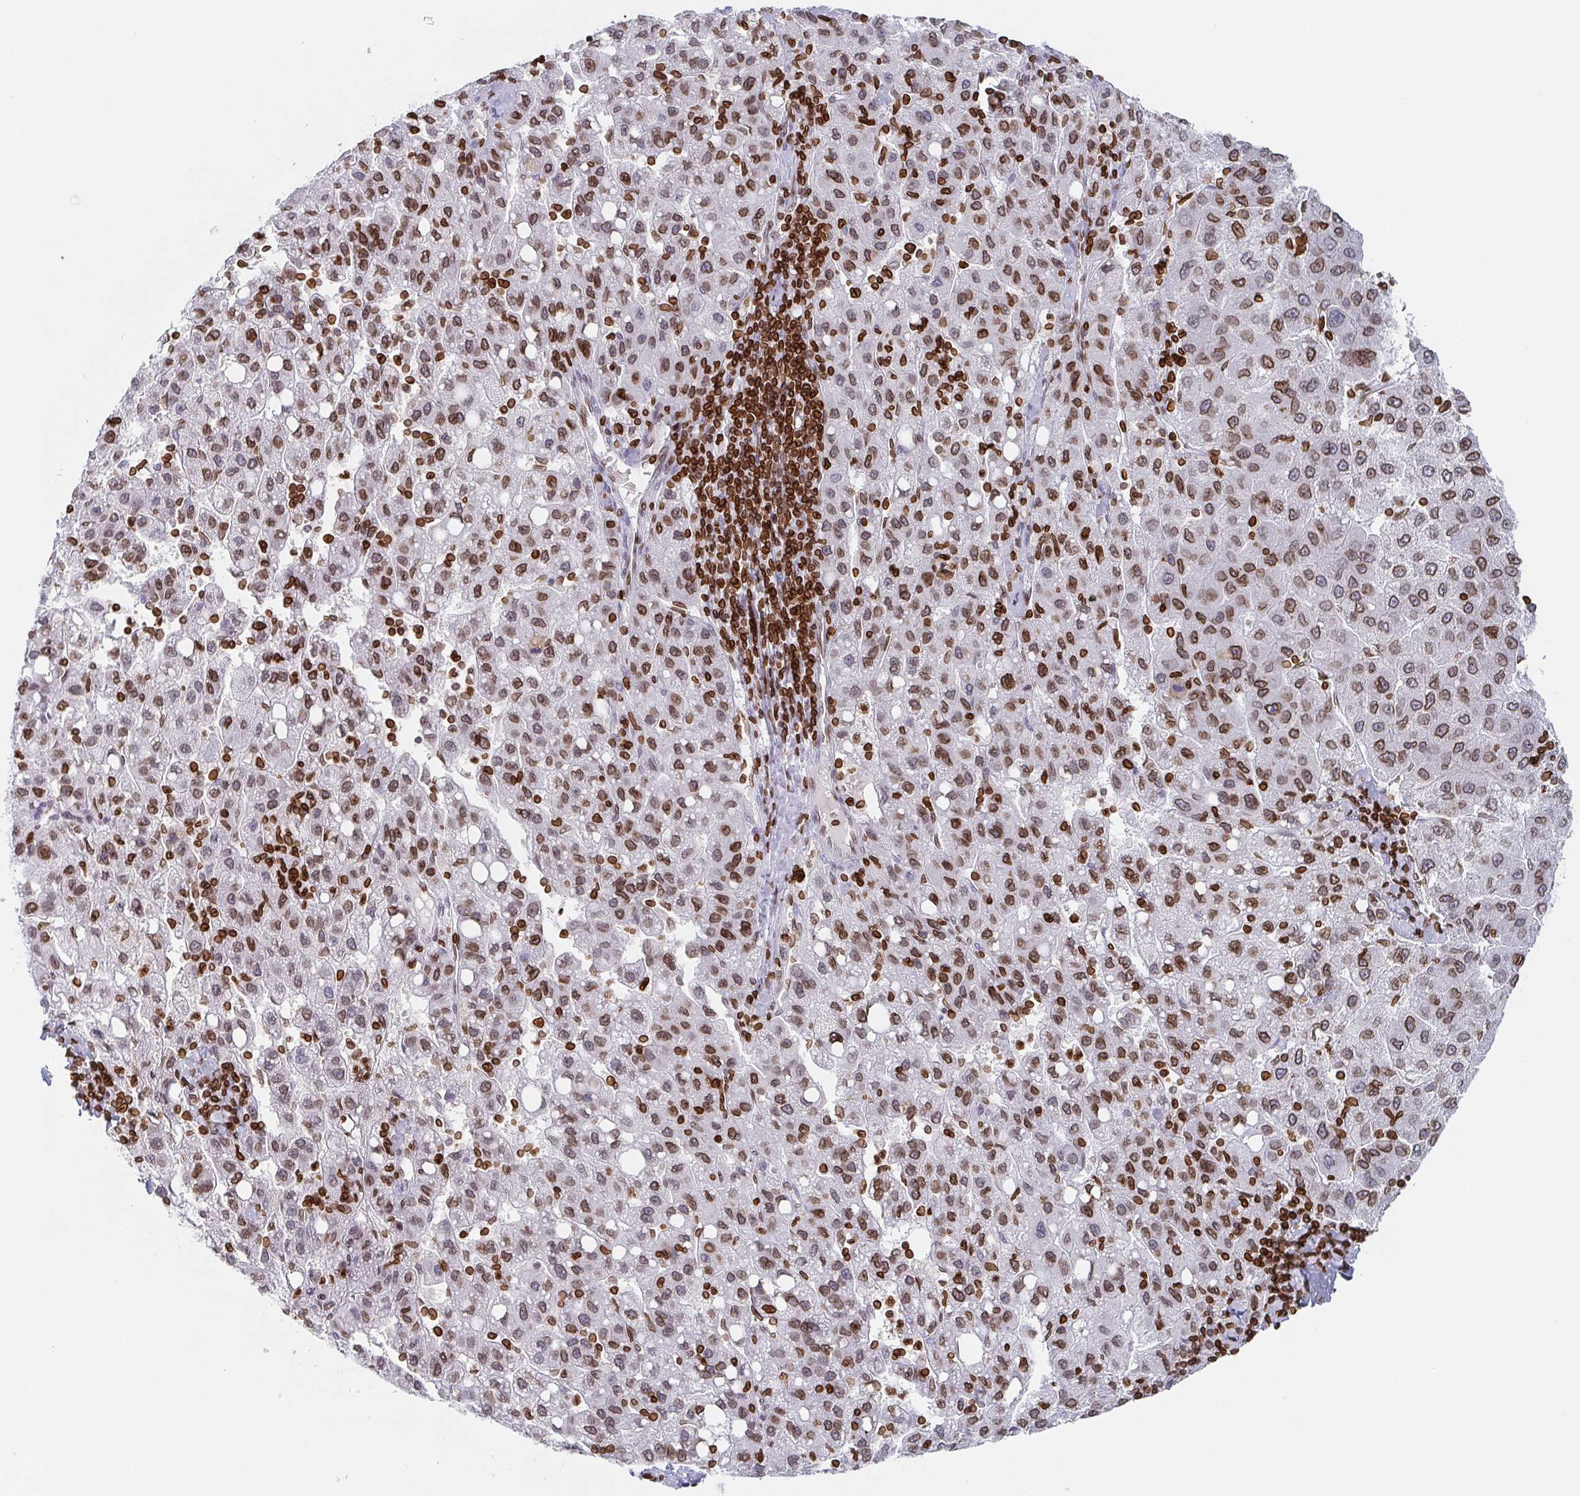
{"staining": {"intensity": "moderate", "quantity": ">75%", "location": "cytoplasmic/membranous,nuclear"}, "tissue": "liver cancer", "cell_type": "Tumor cells", "image_type": "cancer", "snomed": [{"axis": "morphology", "description": "Carcinoma, Hepatocellular, NOS"}, {"axis": "topography", "description": "Liver"}], "caption": "A brown stain shows moderate cytoplasmic/membranous and nuclear positivity of a protein in human liver cancer (hepatocellular carcinoma) tumor cells. (DAB = brown stain, brightfield microscopy at high magnification).", "gene": "BTBD7", "patient": {"sex": "female", "age": 82}}